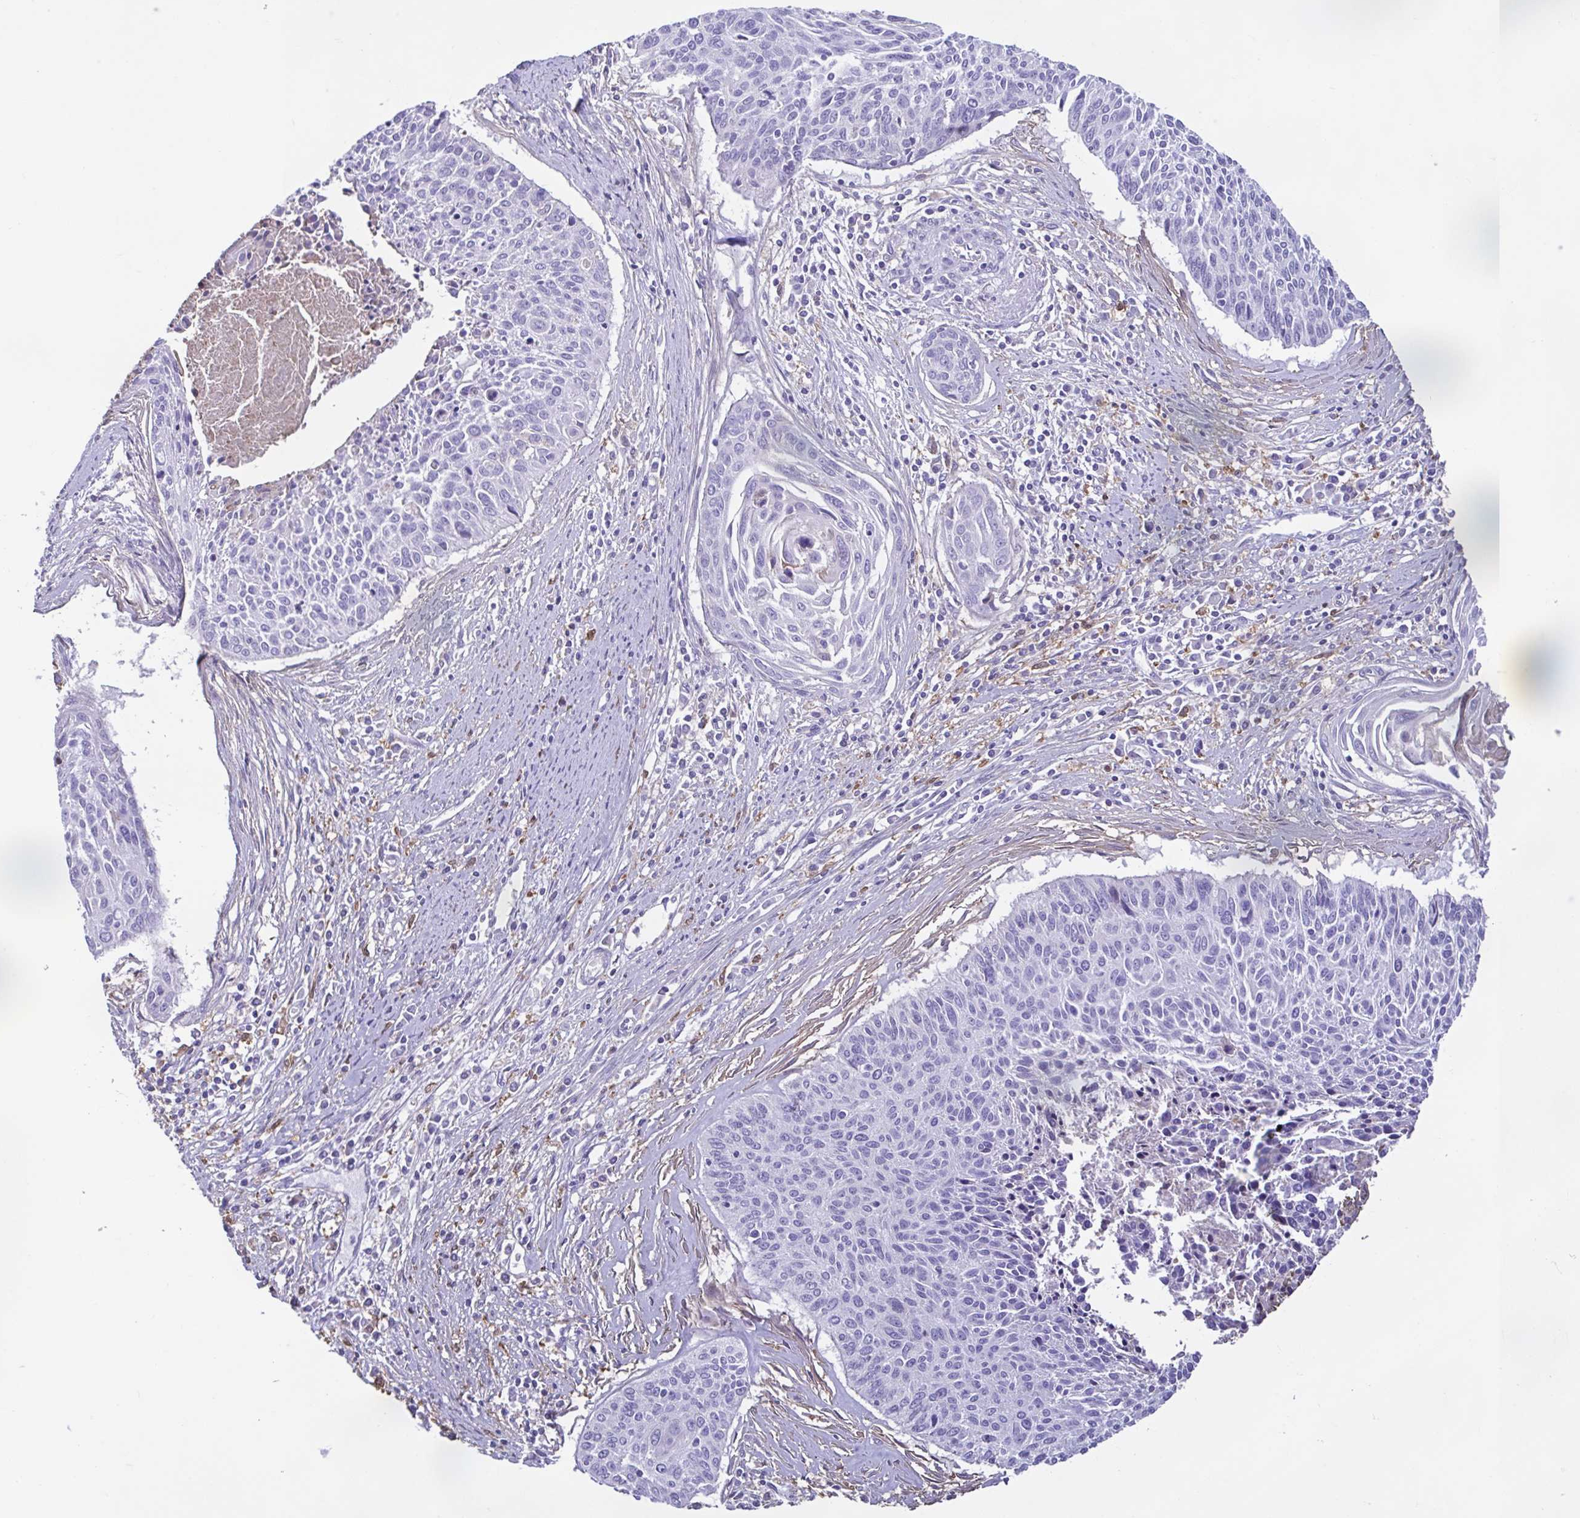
{"staining": {"intensity": "negative", "quantity": "none", "location": "none"}, "tissue": "cervical cancer", "cell_type": "Tumor cells", "image_type": "cancer", "snomed": [{"axis": "morphology", "description": "Squamous cell carcinoma, NOS"}, {"axis": "topography", "description": "Cervix"}], "caption": "IHC photomicrograph of squamous cell carcinoma (cervical) stained for a protein (brown), which displays no expression in tumor cells.", "gene": "ANXA10", "patient": {"sex": "female", "age": 55}}